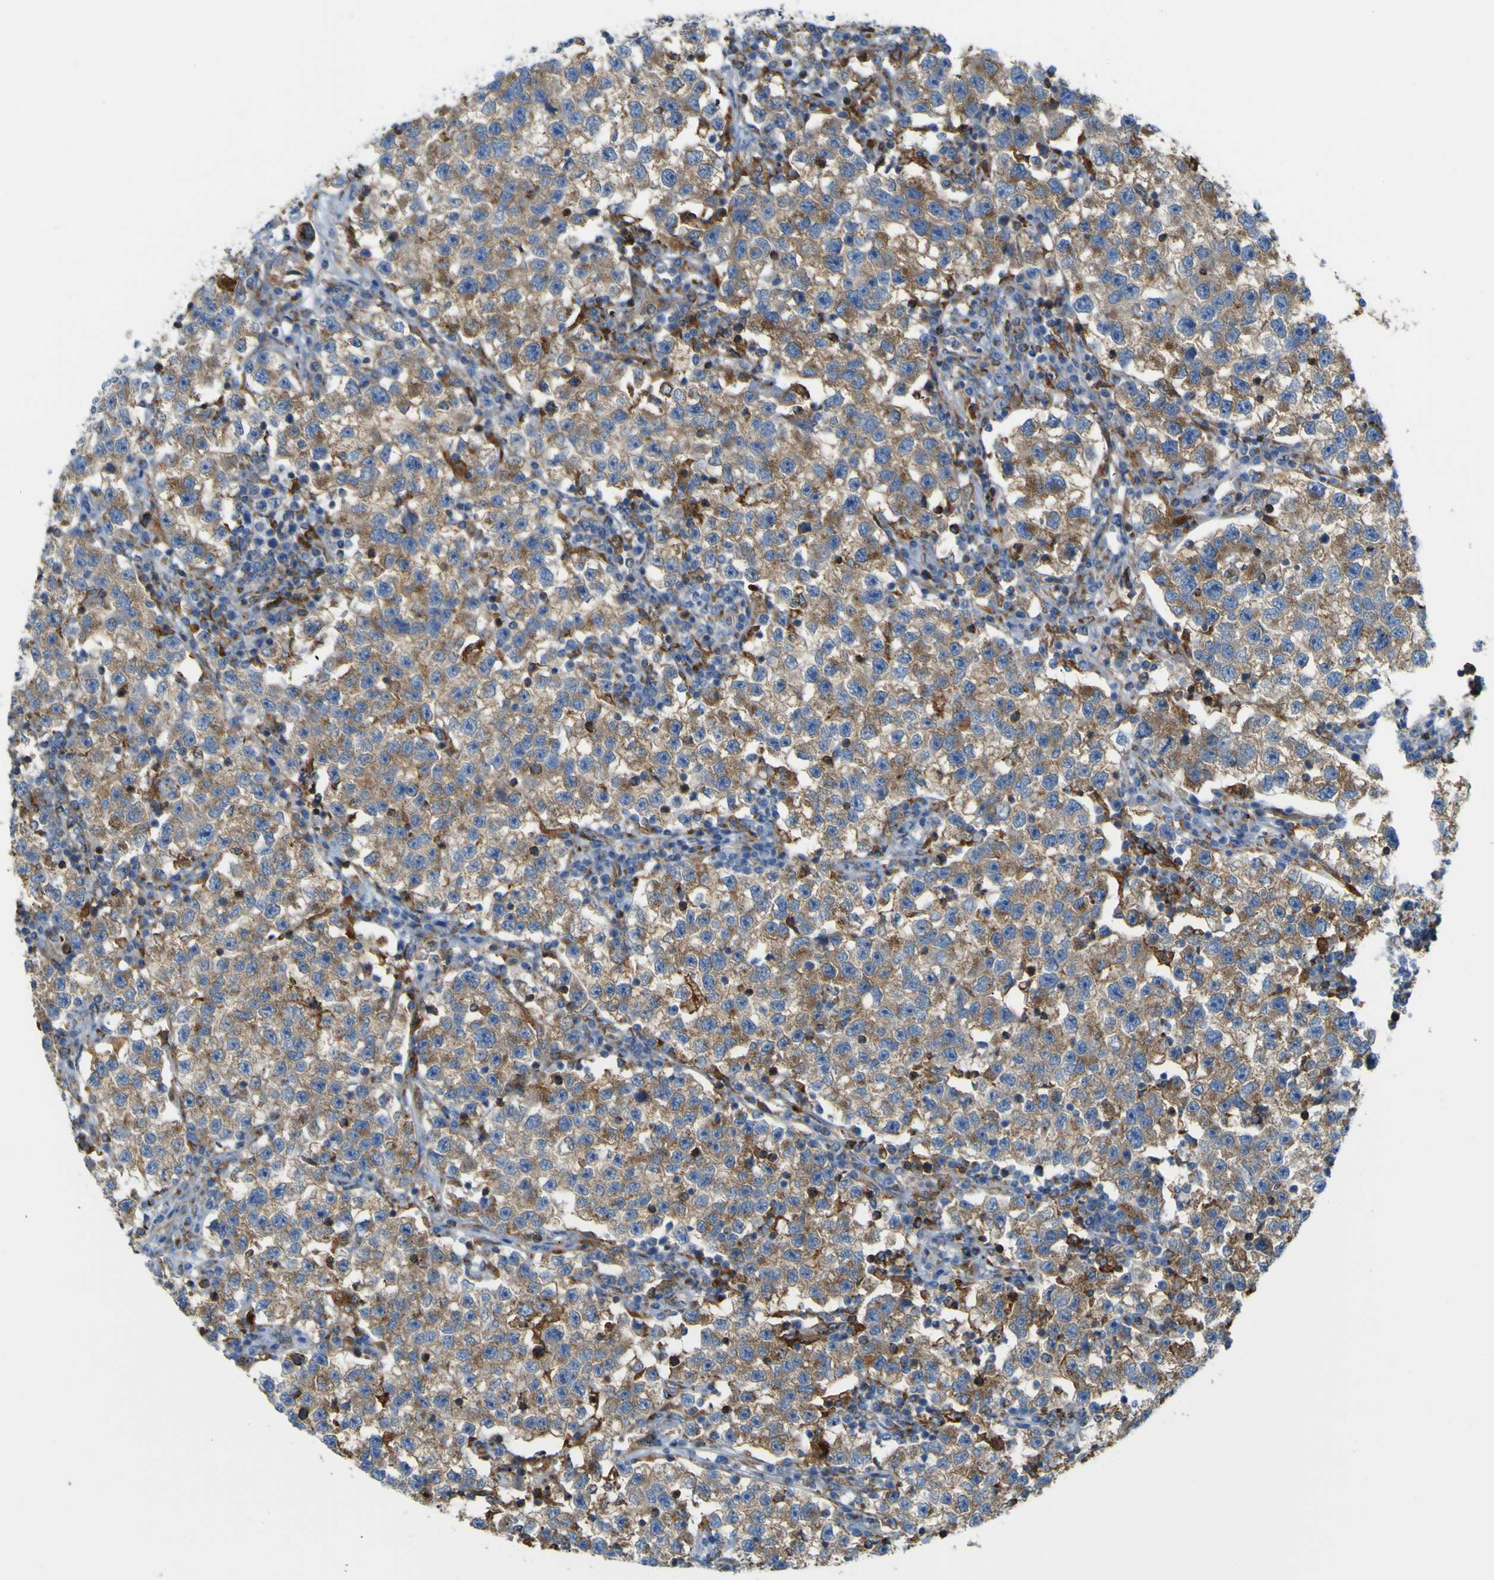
{"staining": {"intensity": "moderate", "quantity": ">75%", "location": "cytoplasmic/membranous"}, "tissue": "testis cancer", "cell_type": "Tumor cells", "image_type": "cancer", "snomed": [{"axis": "morphology", "description": "Seminoma, NOS"}, {"axis": "topography", "description": "Testis"}], "caption": "Immunohistochemistry micrograph of neoplastic tissue: human testis cancer stained using IHC demonstrates medium levels of moderate protein expression localized specifically in the cytoplasmic/membranous of tumor cells, appearing as a cytoplasmic/membranous brown color.", "gene": "IGF2R", "patient": {"sex": "male", "age": 22}}